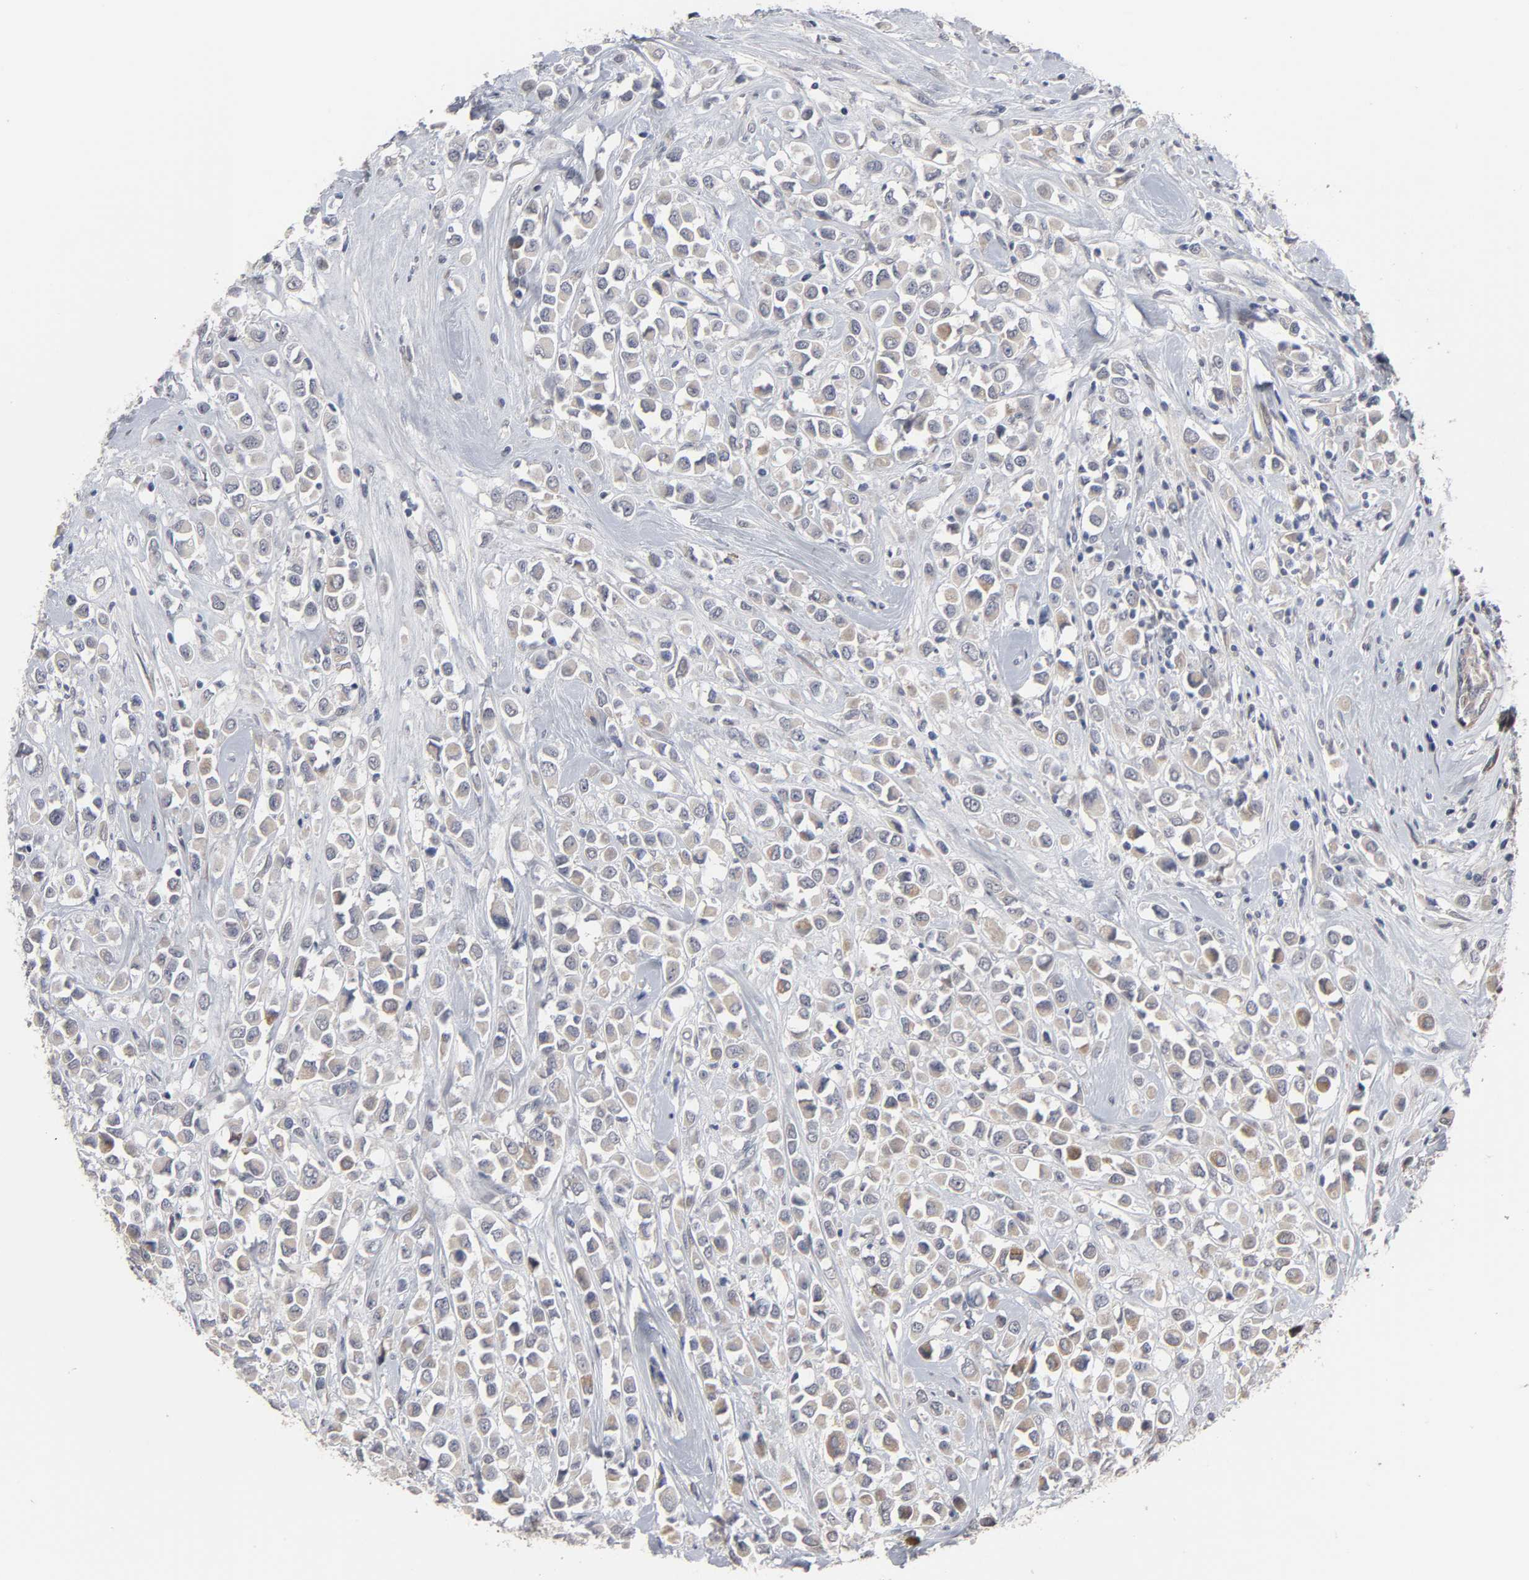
{"staining": {"intensity": "moderate", "quantity": ">75%", "location": "cytoplasmic/membranous"}, "tissue": "breast cancer", "cell_type": "Tumor cells", "image_type": "cancer", "snomed": [{"axis": "morphology", "description": "Duct carcinoma"}, {"axis": "topography", "description": "Breast"}], "caption": "Breast intraductal carcinoma stained for a protein (brown) exhibits moderate cytoplasmic/membranous positive expression in approximately >75% of tumor cells.", "gene": "HNF4A", "patient": {"sex": "female", "age": 61}}